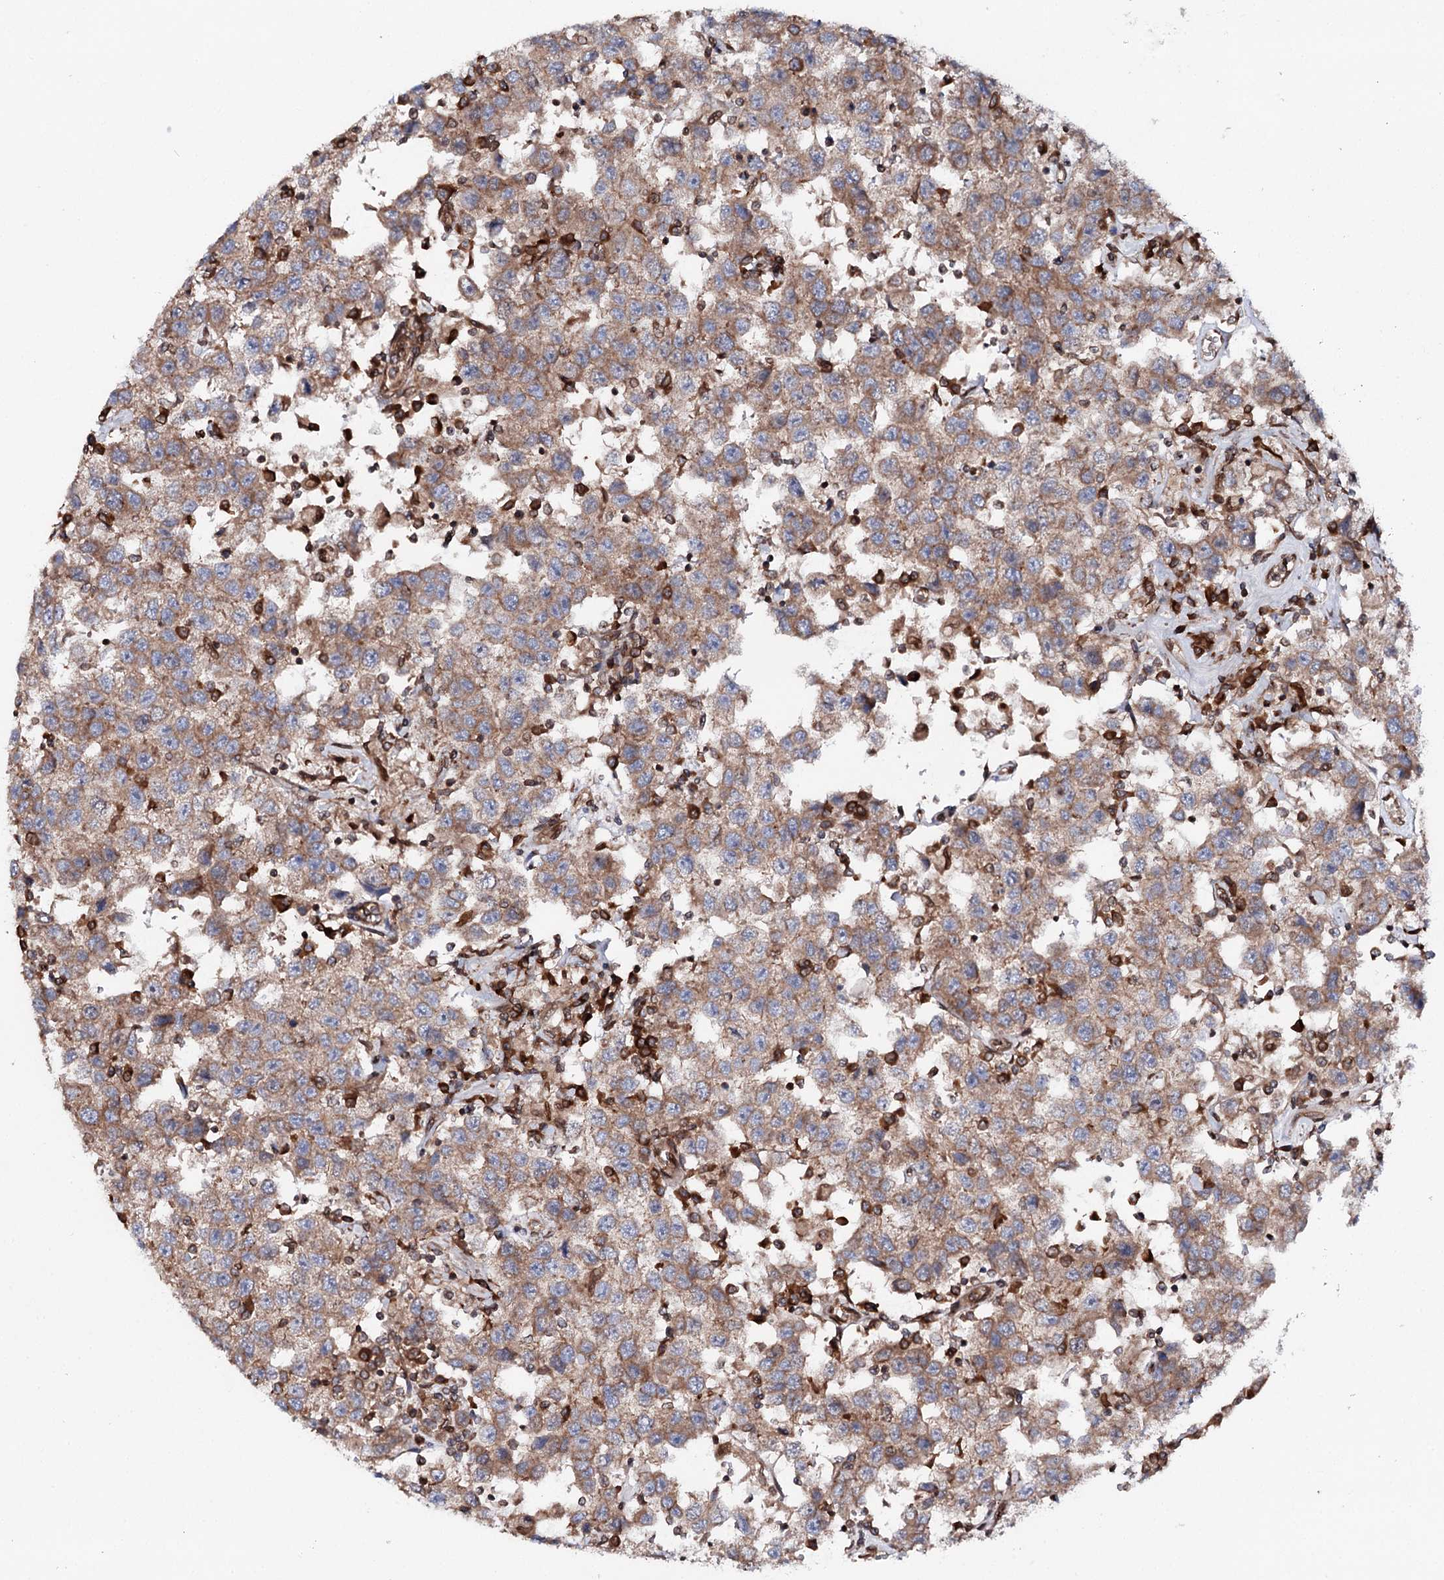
{"staining": {"intensity": "moderate", "quantity": ">75%", "location": "cytoplasmic/membranous"}, "tissue": "testis cancer", "cell_type": "Tumor cells", "image_type": "cancer", "snomed": [{"axis": "morphology", "description": "Seminoma, NOS"}, {"axis": "topography", "description": "Testis"}], "caption": "An IHC image of tumor tissue is shown. Protein staining in brown highlights moderate cytoplasmic/membranous positivity in testis cancer (seminoma) within tumor cells.", "gene": "FGFR1OP2", "patient": {"sex": "male", "age": 41}}